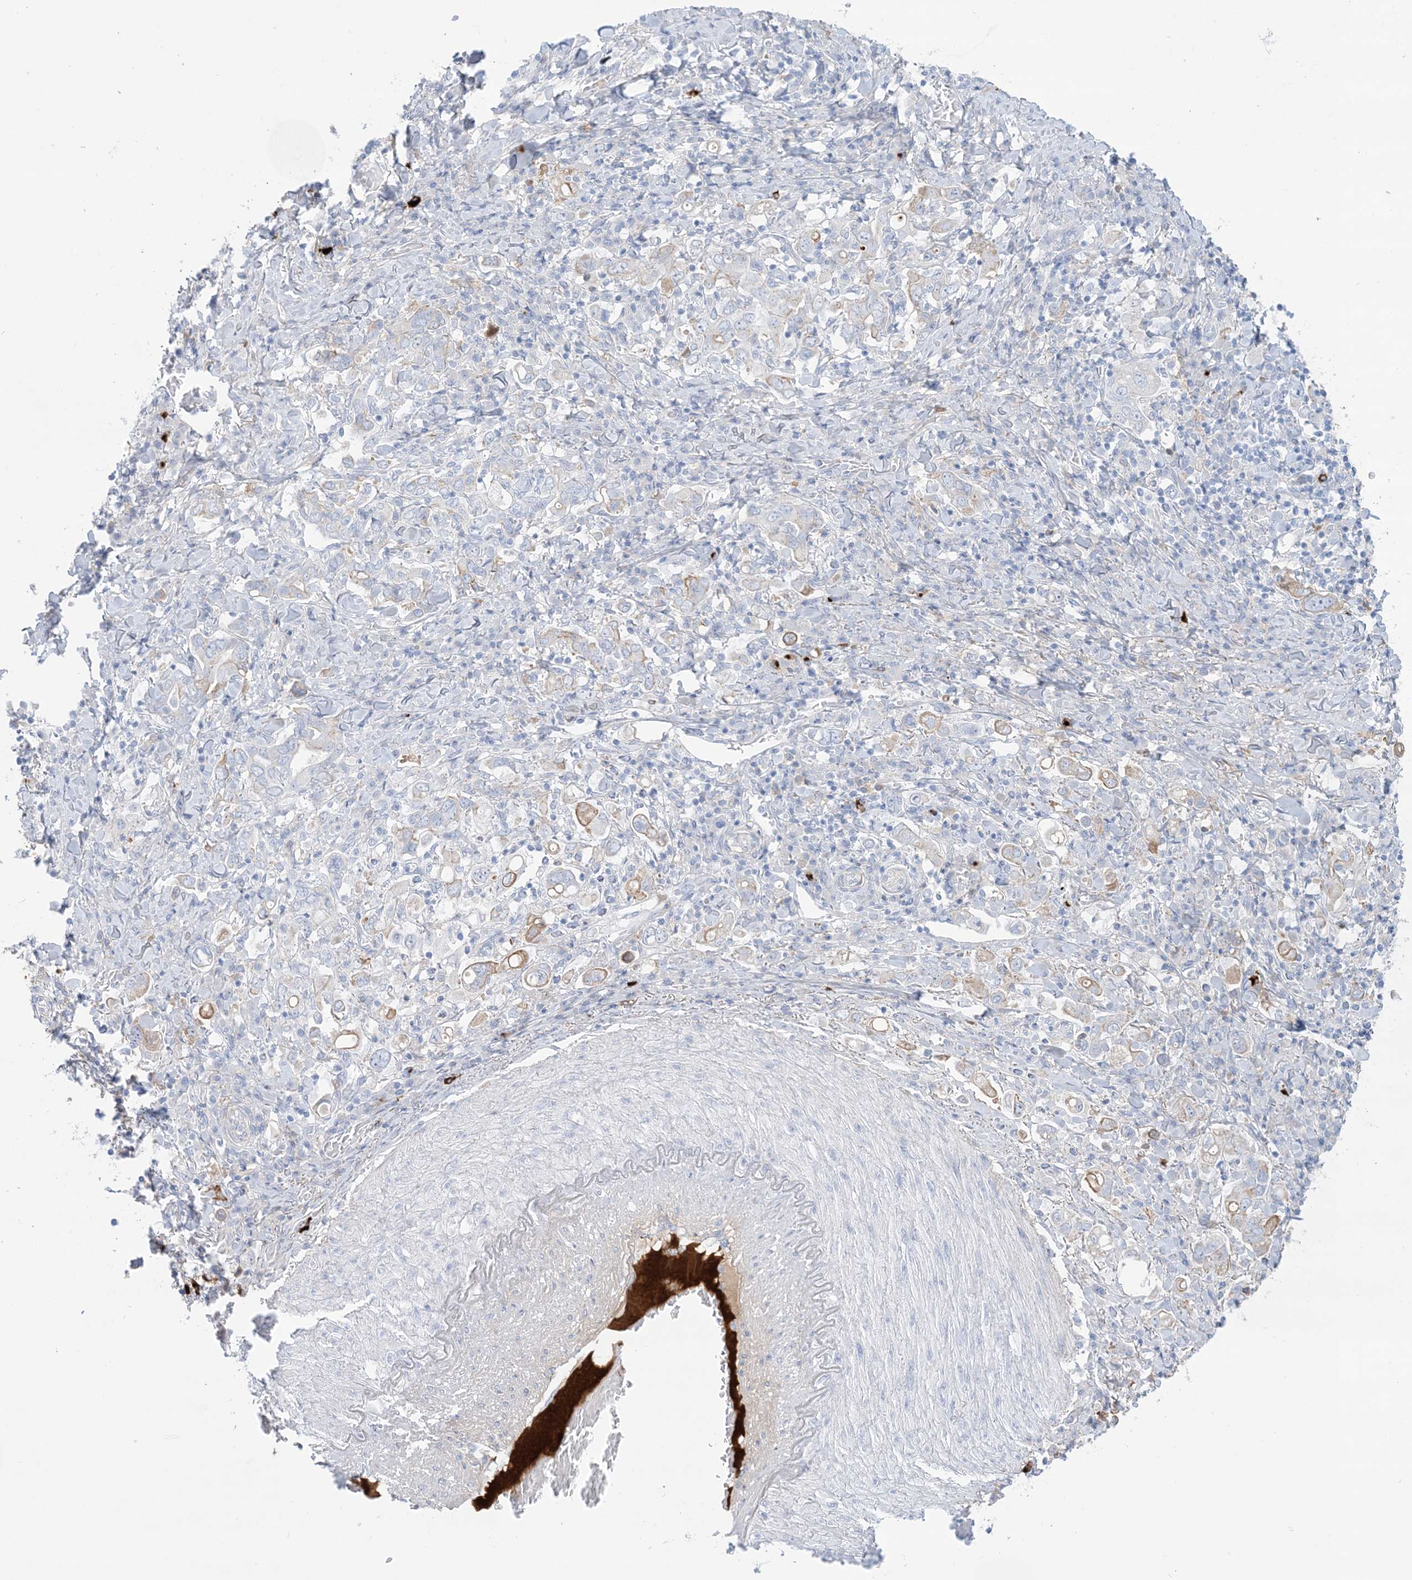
{"staining": {"intensity": "weak", "quantity": "<25%", "location": "cytoplasmic/membranous"}, "tissue": "stomach cancer", "cell_type": "Tumor cells", "image_type": "cancer", "snomed": [{"axis": "morphology", "description": "Adenocarcinoma, NOS"}, {"axis": "topography", "description": "Stomach, upper"}], "caption": "This is a histopathology image of IHC staining of stomach cancer (adenocarcinoma), which shows no staining in tumor cells.", "gene": "ATP11C", "patient": {"sex": "male", "age": 62}}